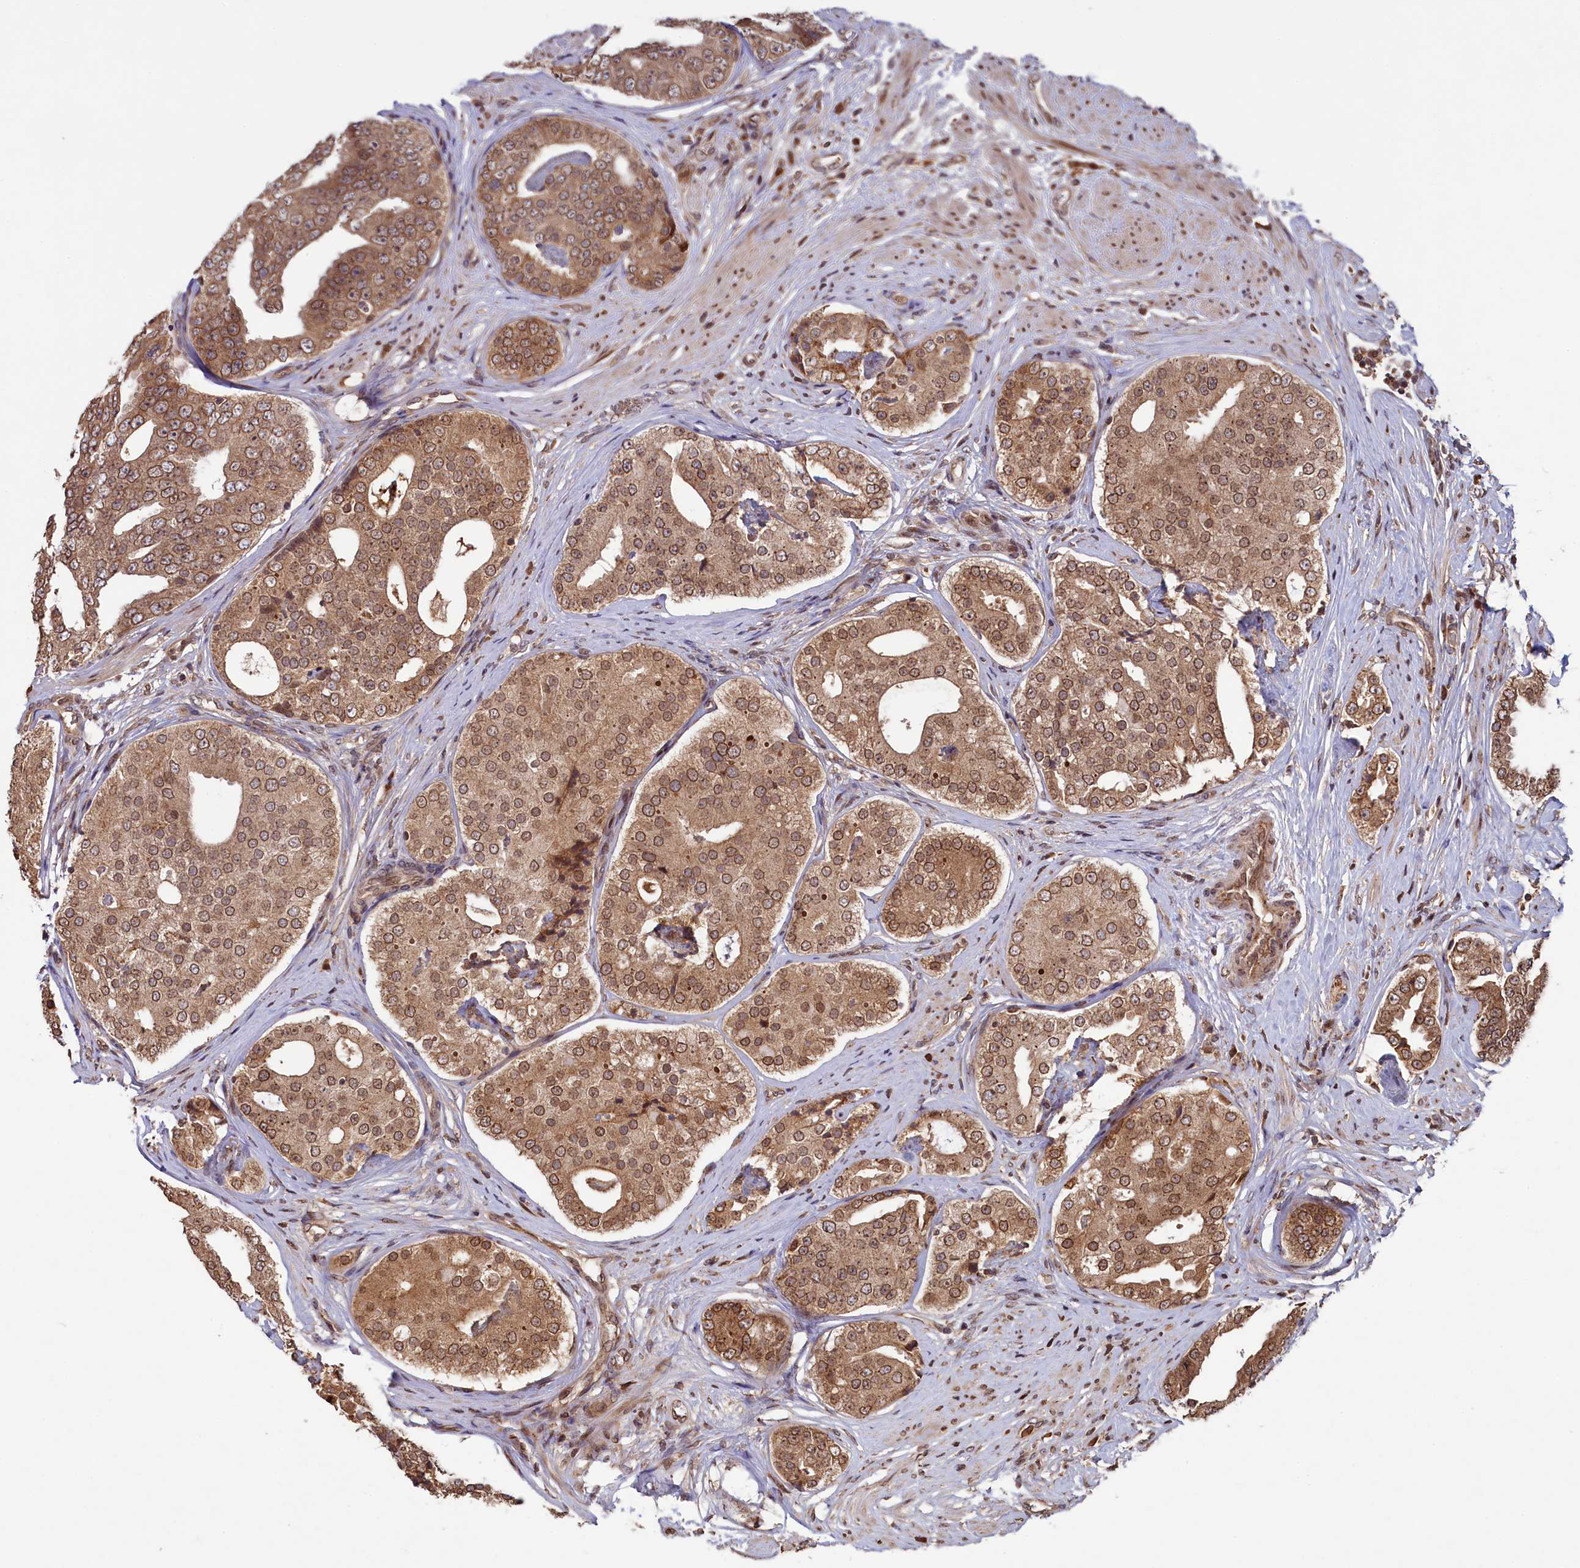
{"staining": {"intensity": "moderate", "quantity": ">75%", "location": "cytoplasmic/membranous,nuclear"}, "tissue": "prostate cancer", "cell_type": "Tumor cells", "image_type": "cancer", "snomed": [{"axis": "morphology", "description": "Adenocarcinoma, High grade"}, {"axis": "topography", "description": "Prostate"}], "caption": "Human prostate adenocarcinoma (high-grade) stained with a protein marker displays moderate staining in tumor cells.", "gene": "NAE1", "patient": {"sex": "male", "age": 56}}